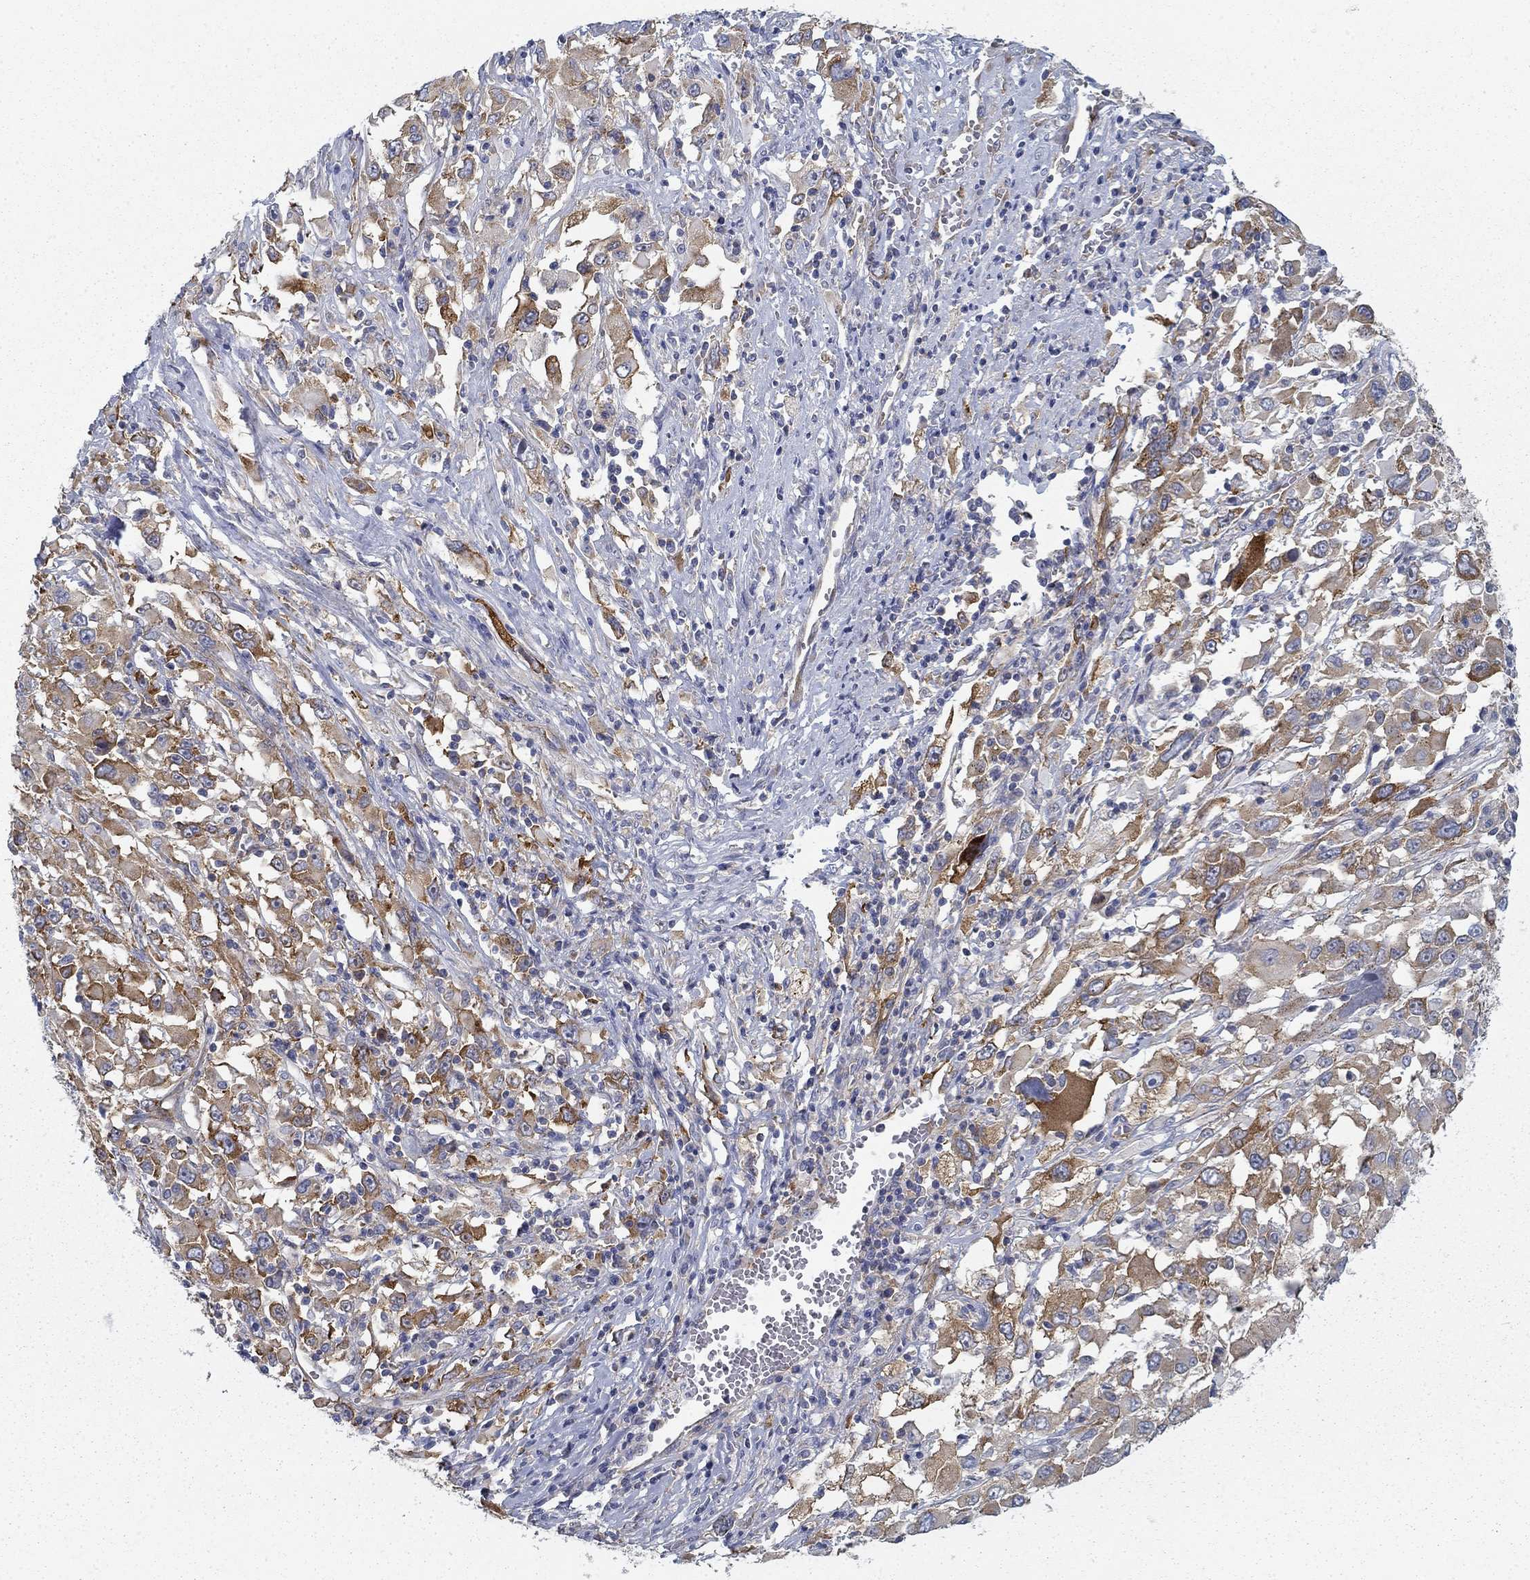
{"staining": {"intensity": "moderate", "quantity": ">75%", "location": "cytoplasmic/membranous"}, "tissue": "melanoma", "cell_type": "Tumor cells", "image_type": "cancer", "snomed": [{"axis": "morphology", "description": "Malignant melanoma, Metastatic site"}, {"axis": "topography", "description": "Soft tissue"}], "caption": "Melanoma tissue shows moderate cytoplasmic/membranous positivity in approximately >75% of tumor cells", "gene": "FXR1", "patient": {"sex": "male", "age": 50}}